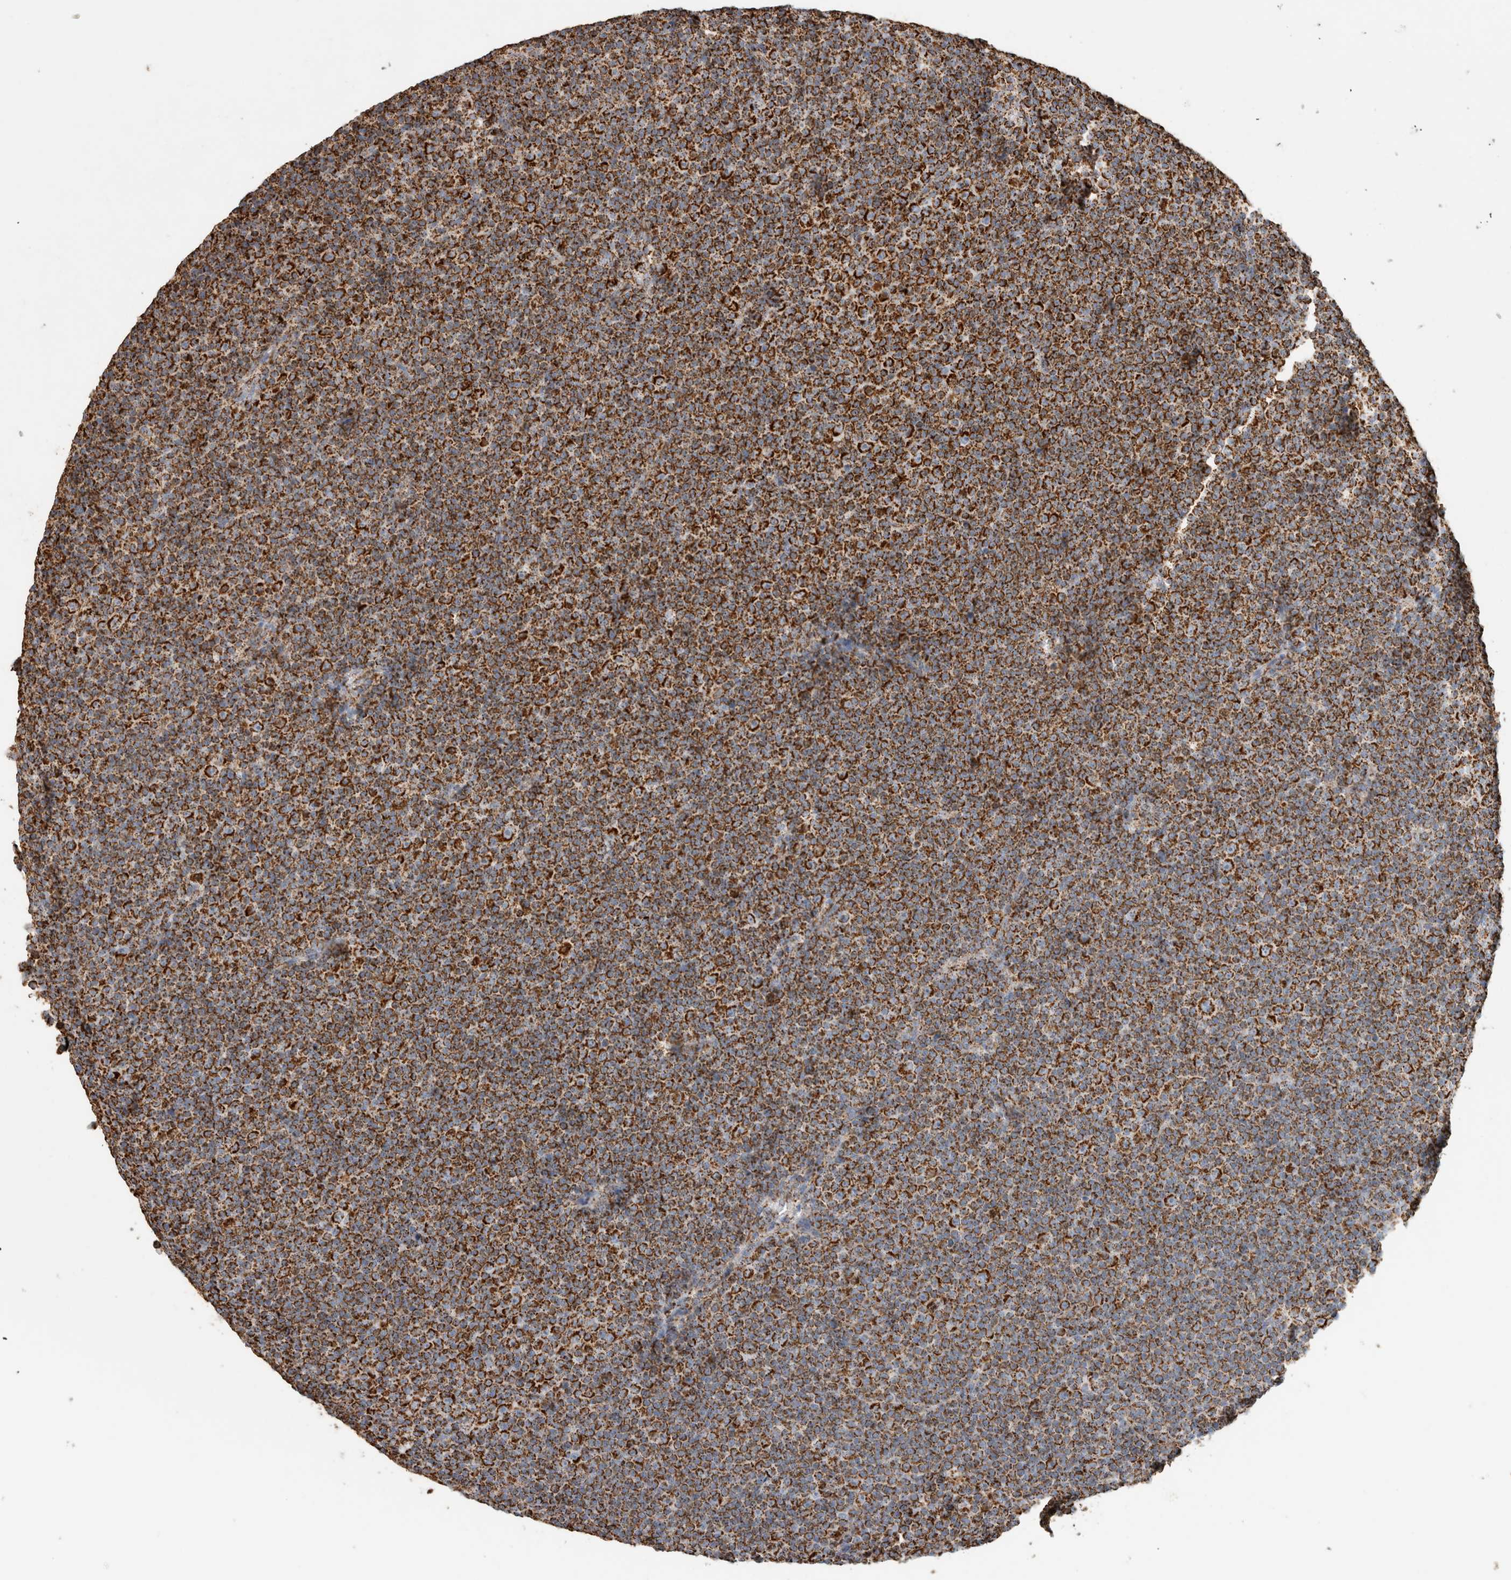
{"staining": {"intensity": "strong", "quantity": ">75%", "location": "cytoplasmic/membranous"}, "tissue": "lymphoma", "cell_type": "Tumor cells", "image_type": "cancer", "snomed": [{"axis": "morphology", "description": "Malignant lymphoma, non-Hodgkin's type, Low grade"}, {"axis": "topography", "description": "Lymph node"}], "caption": "Malignant lymphoma, non-Hodgkin's type (low-grade) was stained to show a protein in brown. There is high levels of strong cytoplasmic/membranous expression in approximately >75% of tumor cells.", "gene": "C1QBP", "patient": {"sex": "female", "age": 67}}